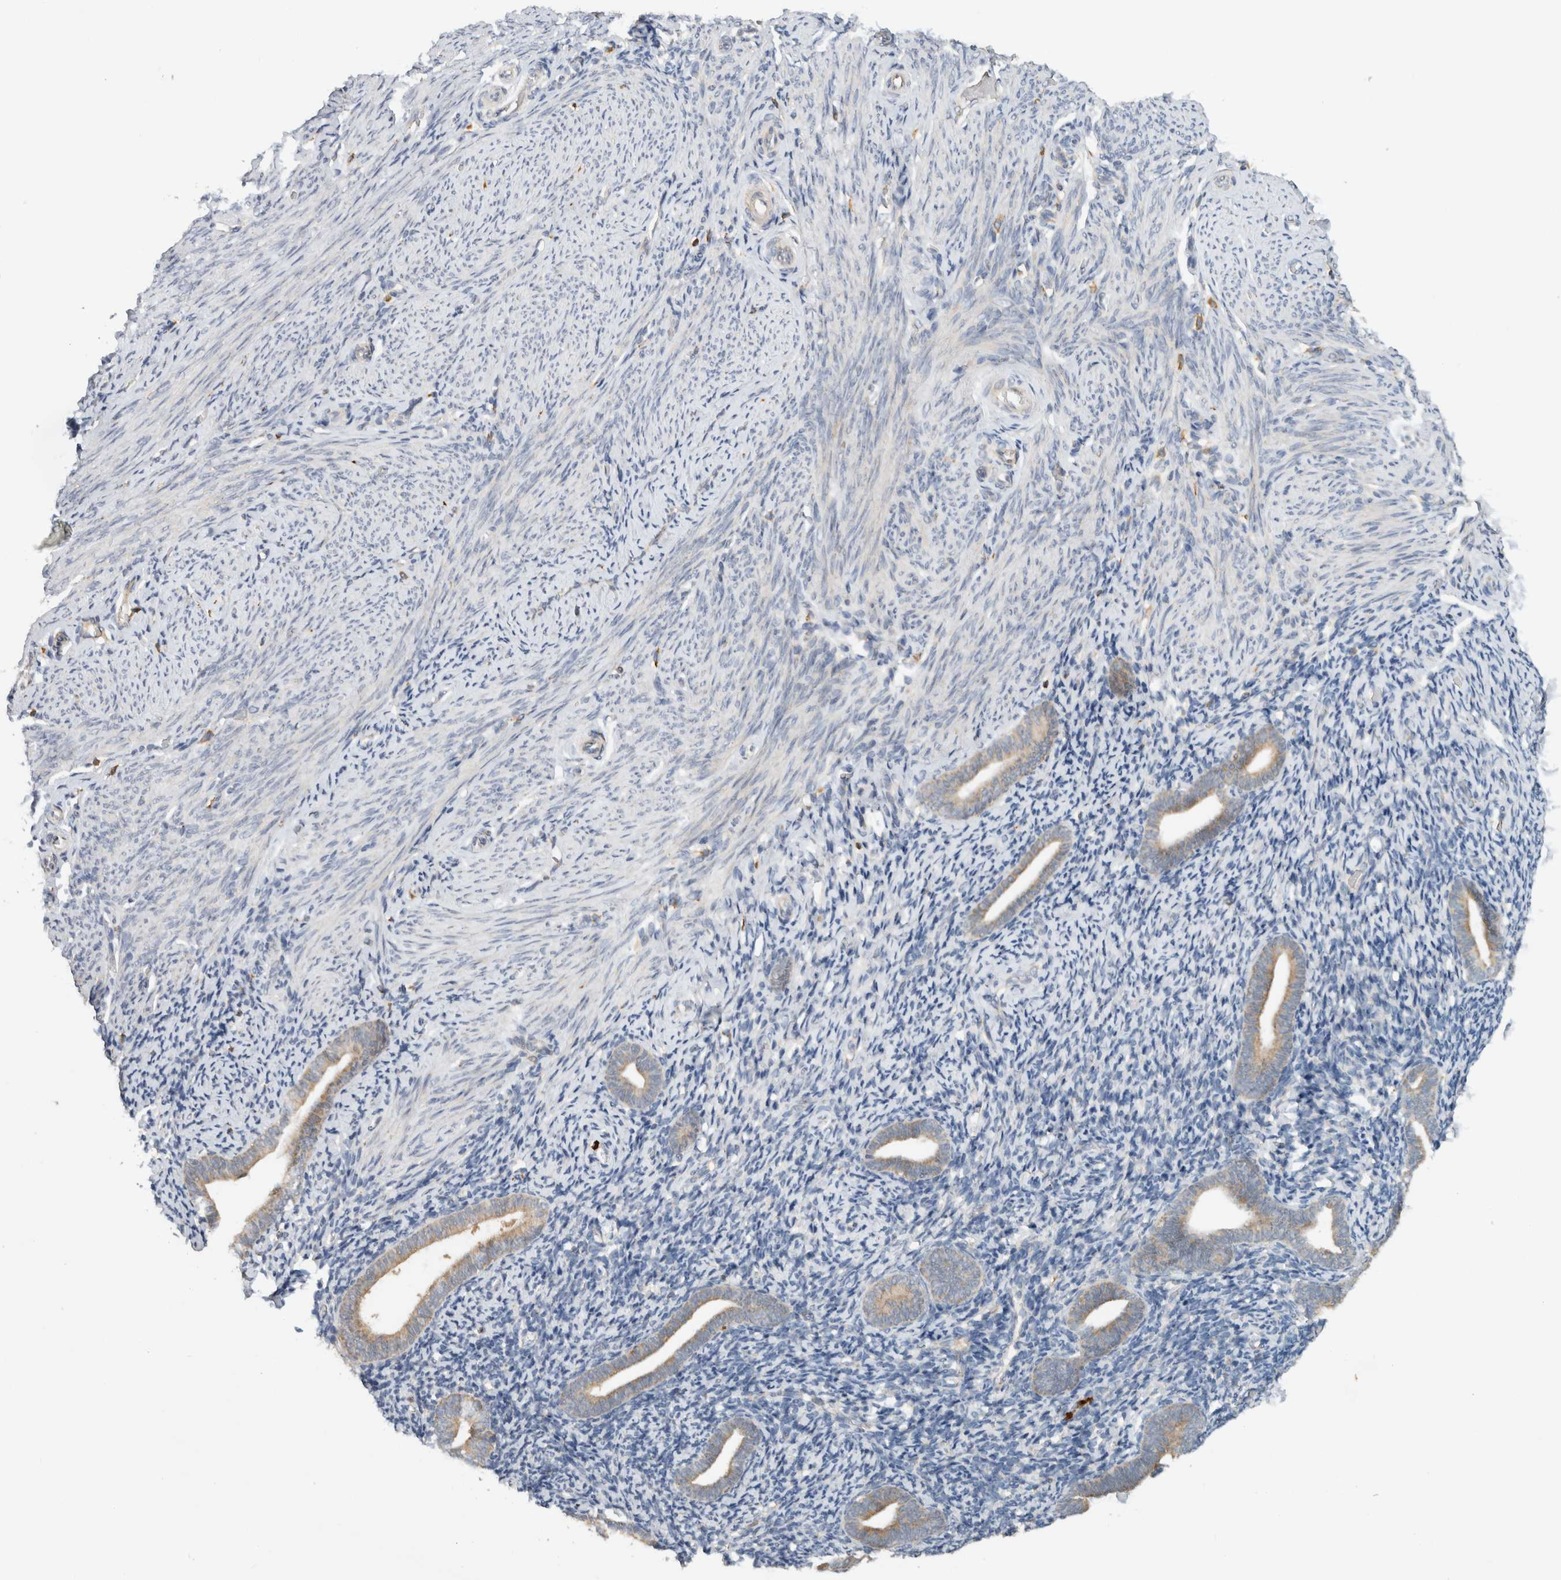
{"staining": {"intensity": "negative", "quantity": "none", "location": "none"}, "tissue": "endometrium", "cell_type": "Cells in endometrial stroma", "image_type": "normal", "snomed": [{"axis": "morphology", "description": "Normal tissue, NOS"}, {"axis": "topography", "description": "Endometrium"}], "caption": "Immunohistochemistry (IHC) photomicrograph of normal endometrium: endometrium stained with DAB demonstrates no significant protein expression in cells in endometrial stroma.", "gene": "AMPD1", "patient": {"sex": "female", "age": 51}}